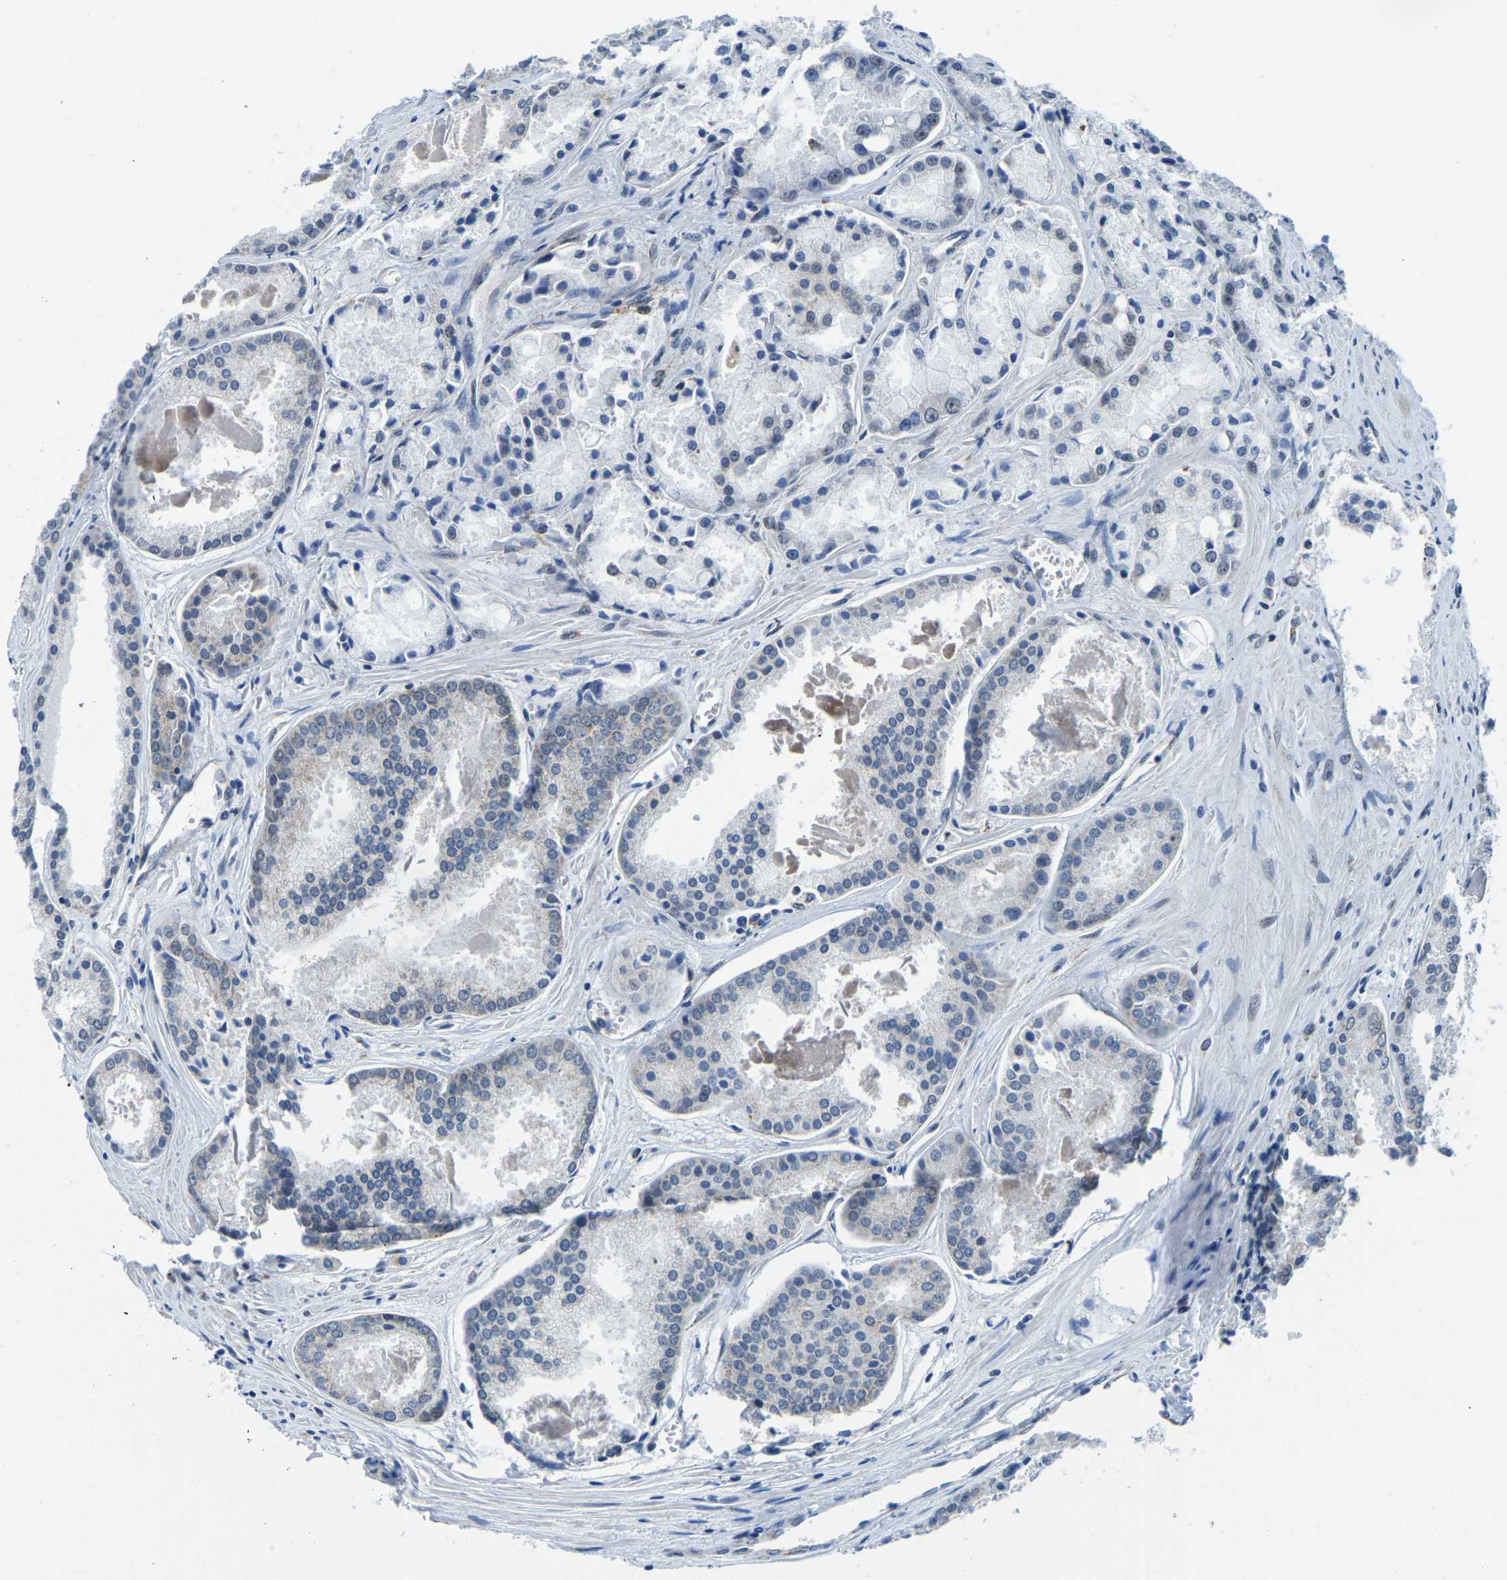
{"staining": {"intensity": "weak", "quantity": "<25%", "location": "nuclear"}, "tissue": "prostate cancer", "cell_type": "Tumor cells", "image_type": "cancer", "snomed": [{"axis": "morphology", "description": "Adenocarcinoma, Low grade"}, {"axis": "topography", "description": "Prostate"}], "caption": "Tumor cells show no significant protein staining in prostate cancer. (Stains: DAB (3,3'-diaminobenzidine) immunohistochemistry with hematoxylin counter stain, Microscopy: brightfield microscopy at high magnification).", "gene": "BNIP3L", "patient": {"sex": "male", "age": 64}}